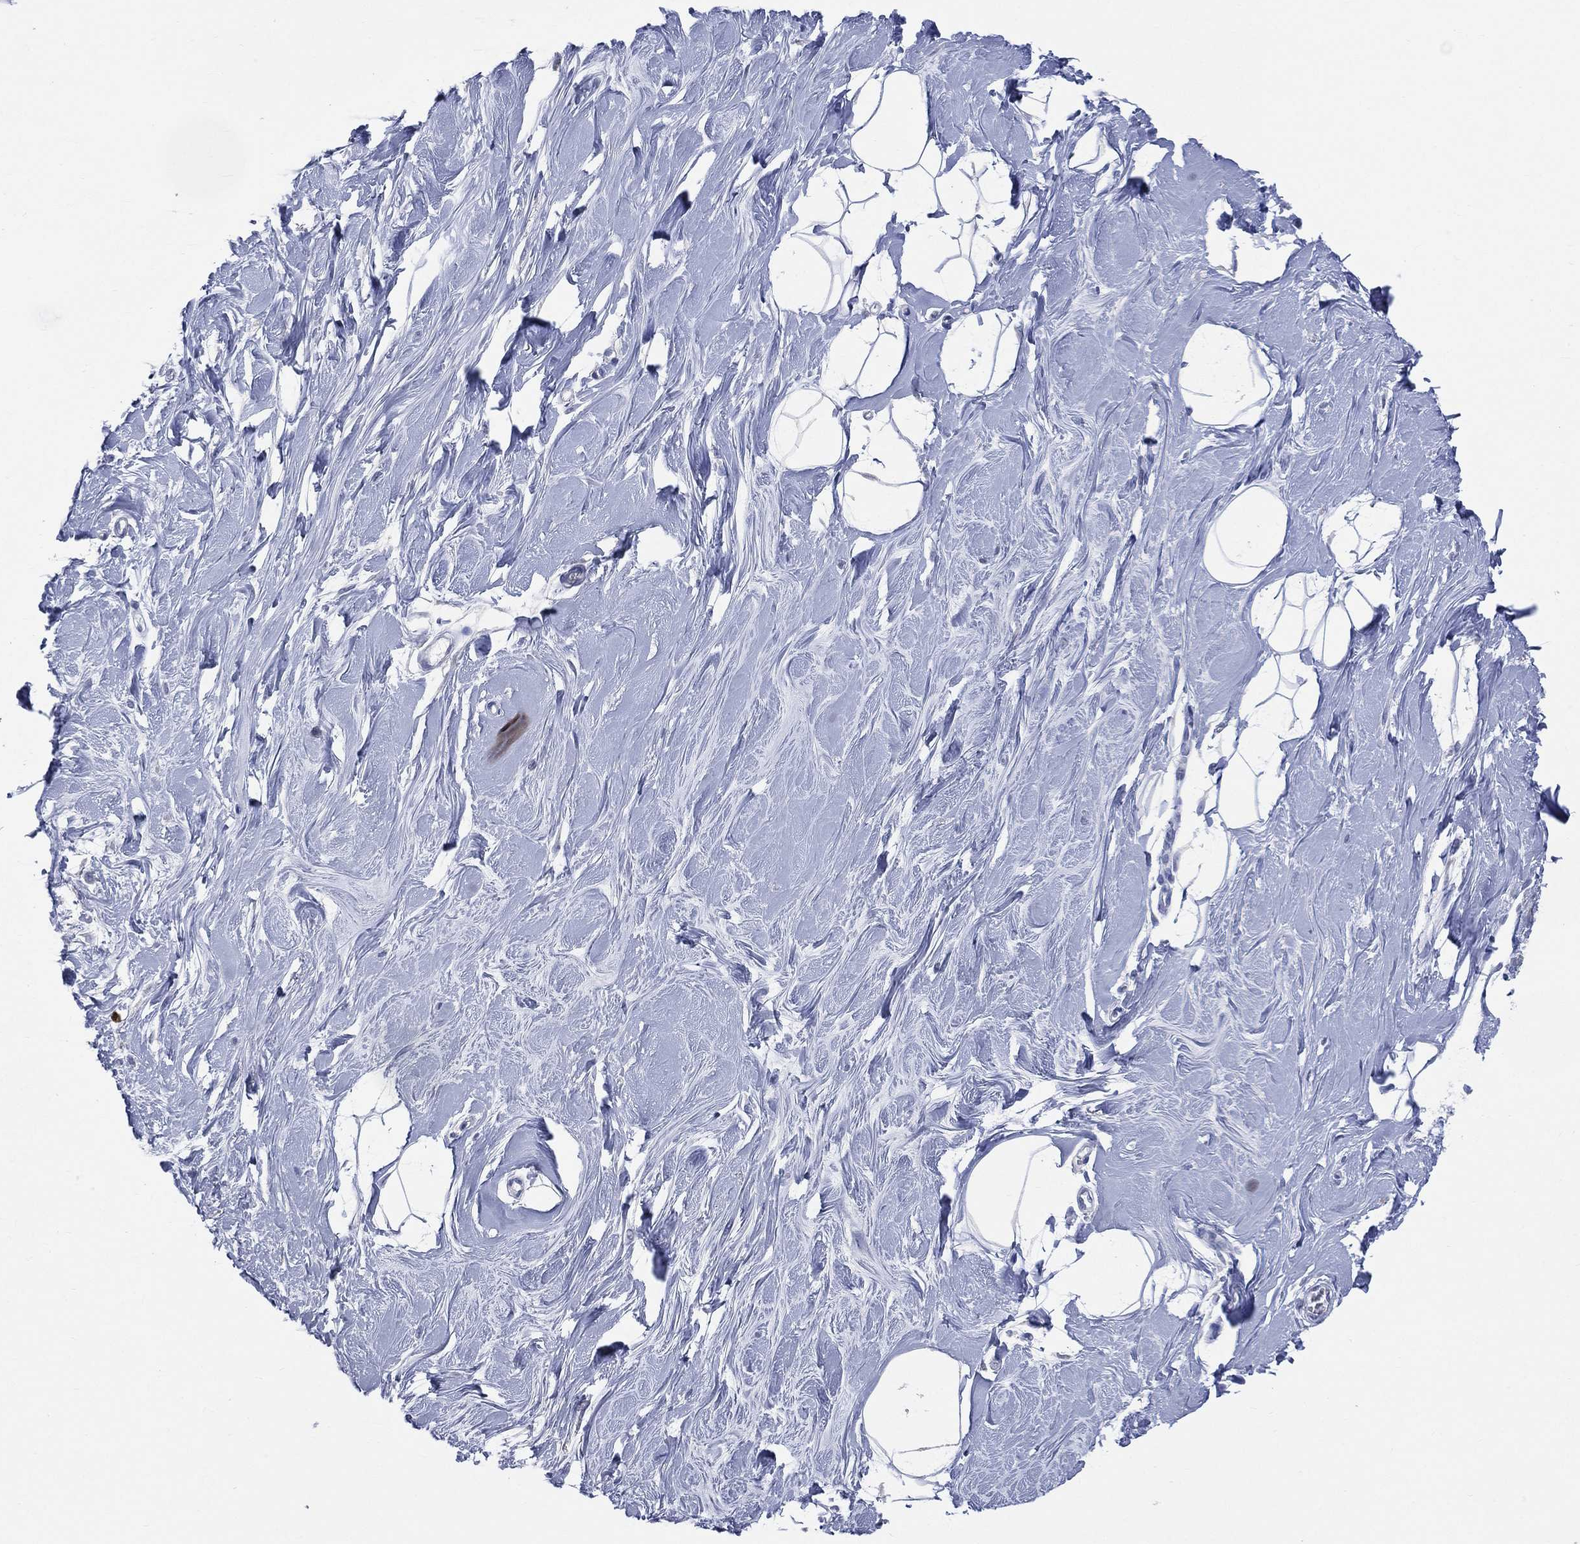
{"staining": {"intensity": "negative", "quantity": "none", "location": "none"}, "tissue": "soft tissue", "cell_type": "Fibroblasts", "image_type": "normal", "snomed": [{"axis": "morphology", "description": "Normal tissue, NOS"}, {"axis": "topography", "description": "Breast"}], "caption": "IHC micrograph of unremarkable soft tissue stained for a protein (brown), which displays no staining in fibroblasts.", "gene": "AKAP3", "patient": {"sex": "female", "age": 49}}